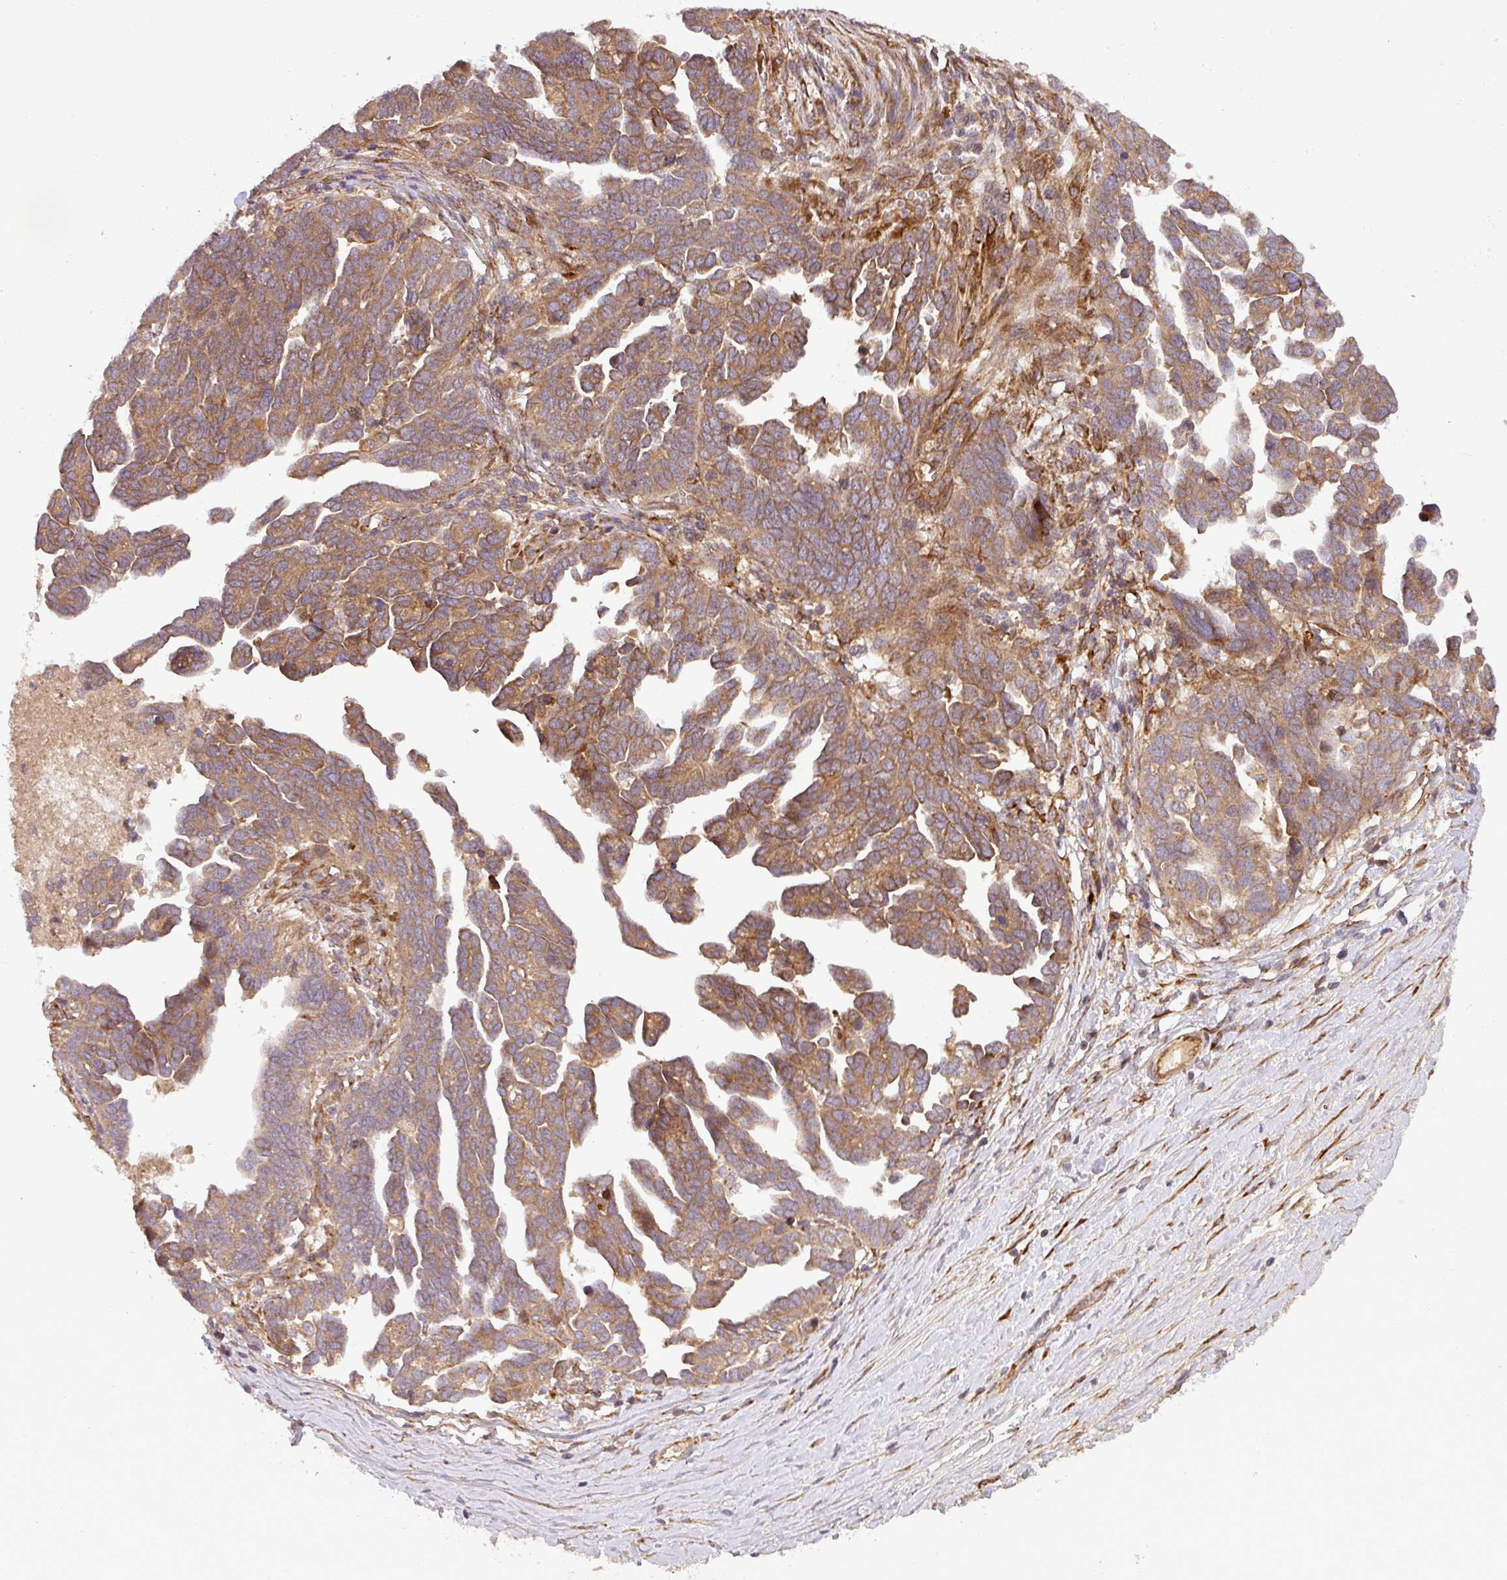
{"staining": {"intensity": "moderate", "quantity": ">75%", "location": "cytoplasmic/membranous"}, "tissue": "ovarian cancer", "cell_type": "Tumor cells", "image_type": "cancer", "snomed": [{"axis": "morphology", "description": "Cystadenocarcinoma, serous, NOS"}, {"axis": "topography", "description": "Ovary"}], "caption": "This histopathology image displays immunohistochemistry staining of serous cystadenocarcinoma (ovarian), with medium moderate cytoplasmic/membranous staining in about >75% of tumor cells.", "gene": "ART1", "patient": {"sex": "female", "age": 54}}